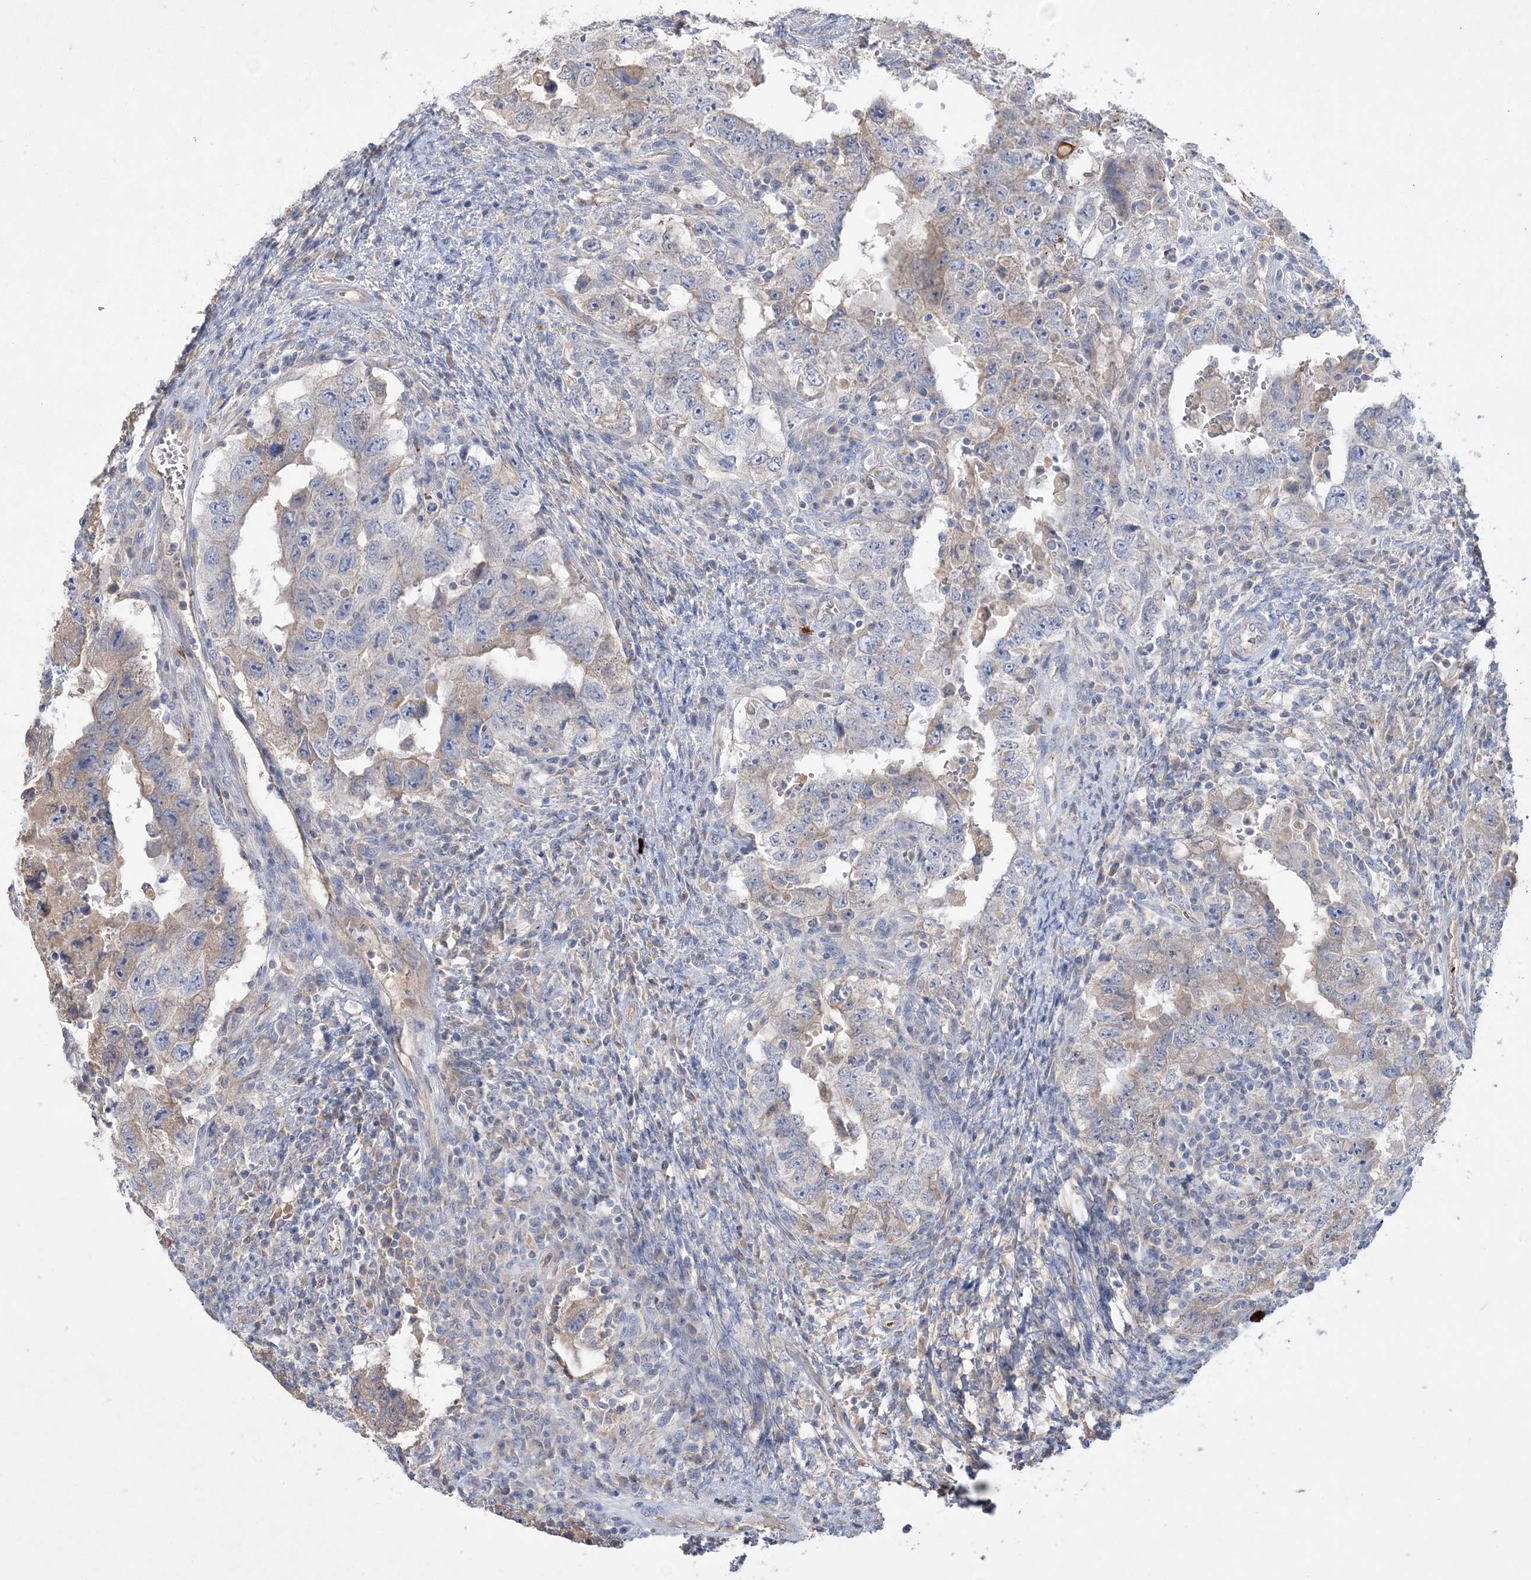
{"staining": {"intensity": "negative", "quantity": "none", "location": "none"}, "tissue": "testis cancer", "cell_type": "Tumor cells", "image_type": "cancer", "snomed": [{"axis": "morphology", "description": "Carcinoma, Embryonal, NOS"}, {"axis": "topography", "description": "Testis"}], "caption": "Micrograph shows no significant protein expression in tumor cells of testis embryonal carcinoma.", "gene": "ADCK2", "patient": {"sex": "male", "age": 26}}